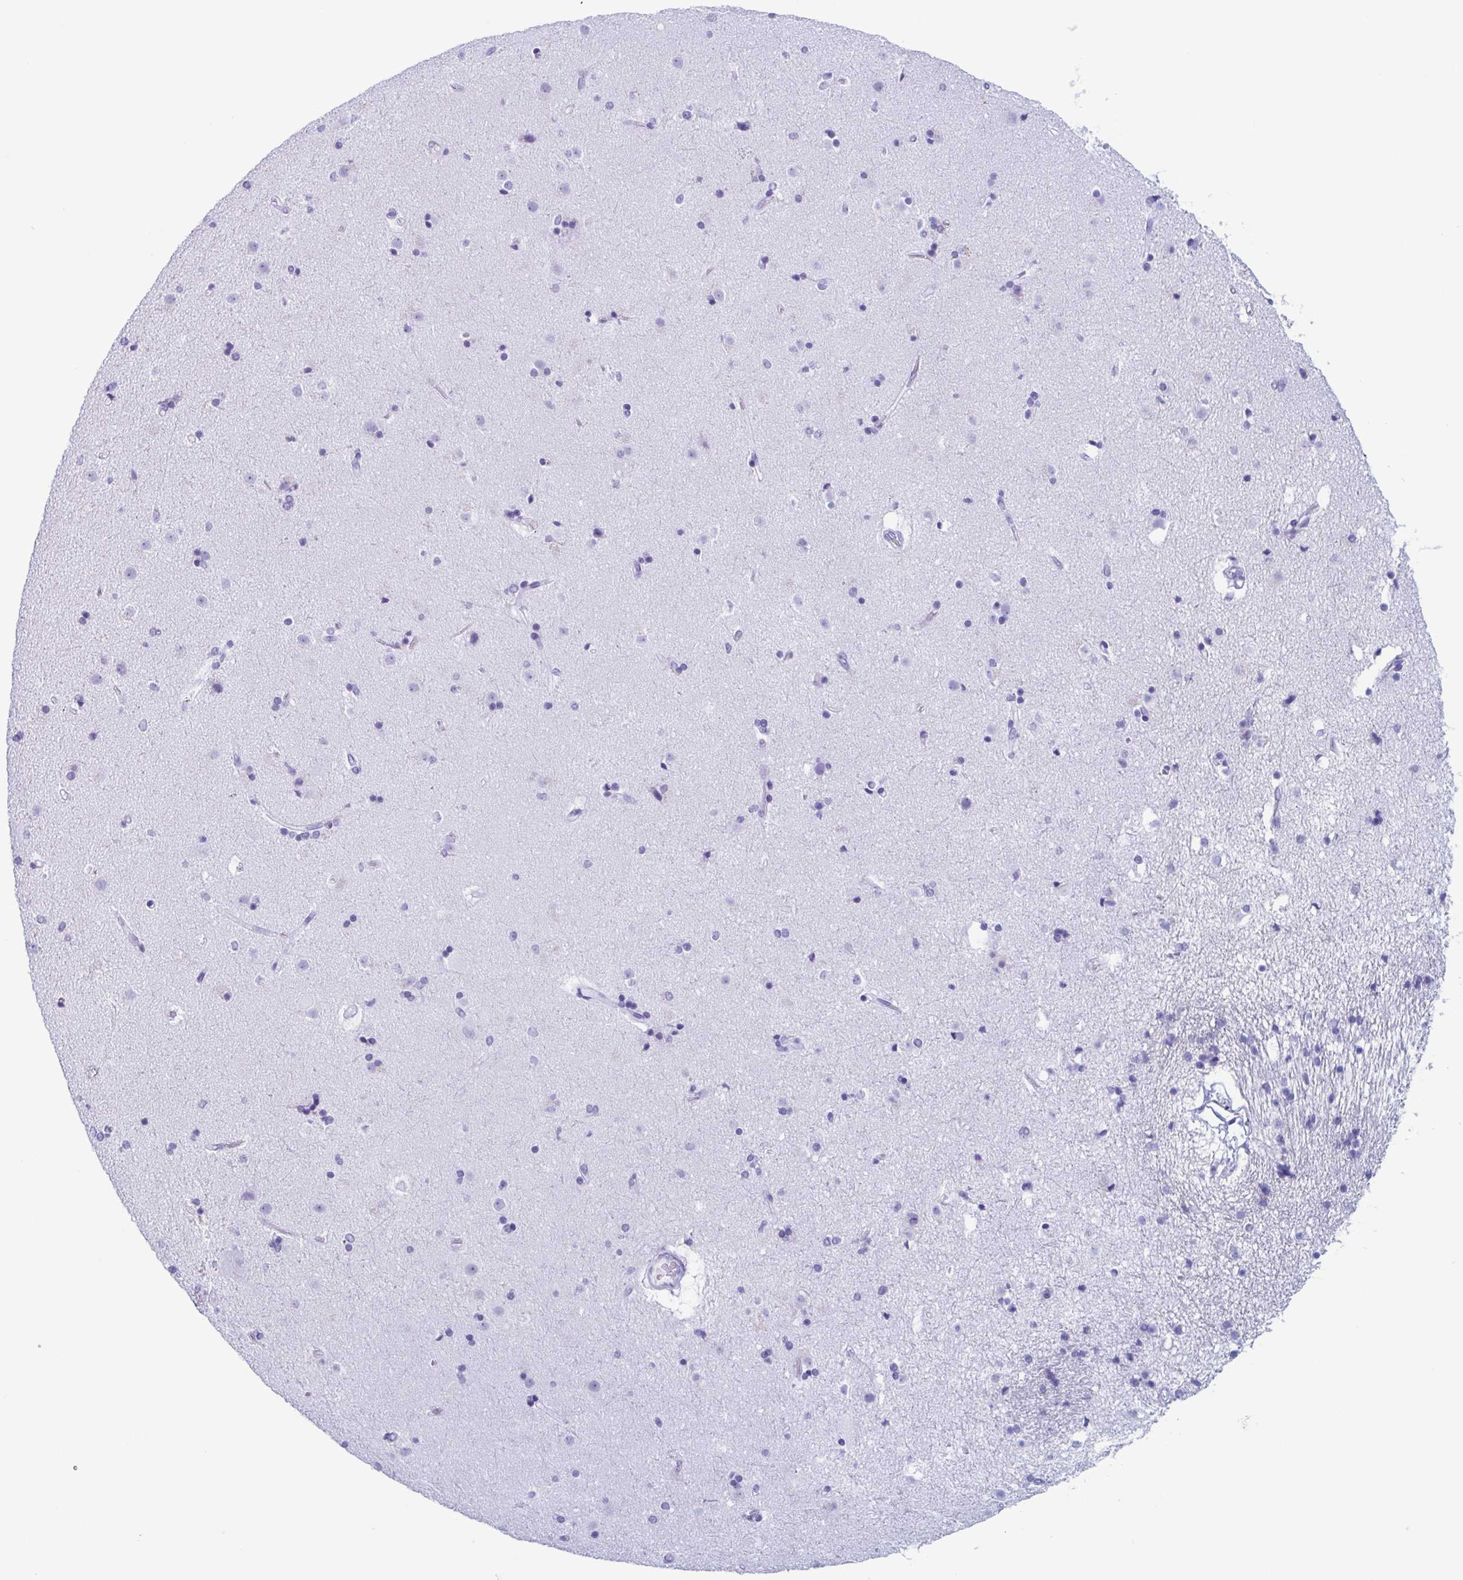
{"staining": {"intensity": "negative", "quantity": "none", "location": "none"}, "tissue": "caudate", "cell_type": "Glial cells", "image_type": "normal", "snomed": [{"axis": "morphology", "description": "Normal tissue, NOS"}, {"axis": "topography", "description": "Lateral ventricle wall"}], "caption": "Immunohistochemistry (IHC) photomicrograph of benign caudate: caudate stained with DAB demonstrates no significant protein staining in glial cells.", "gene": "BPI", "patient": {"sex": "female", "age": 71}}